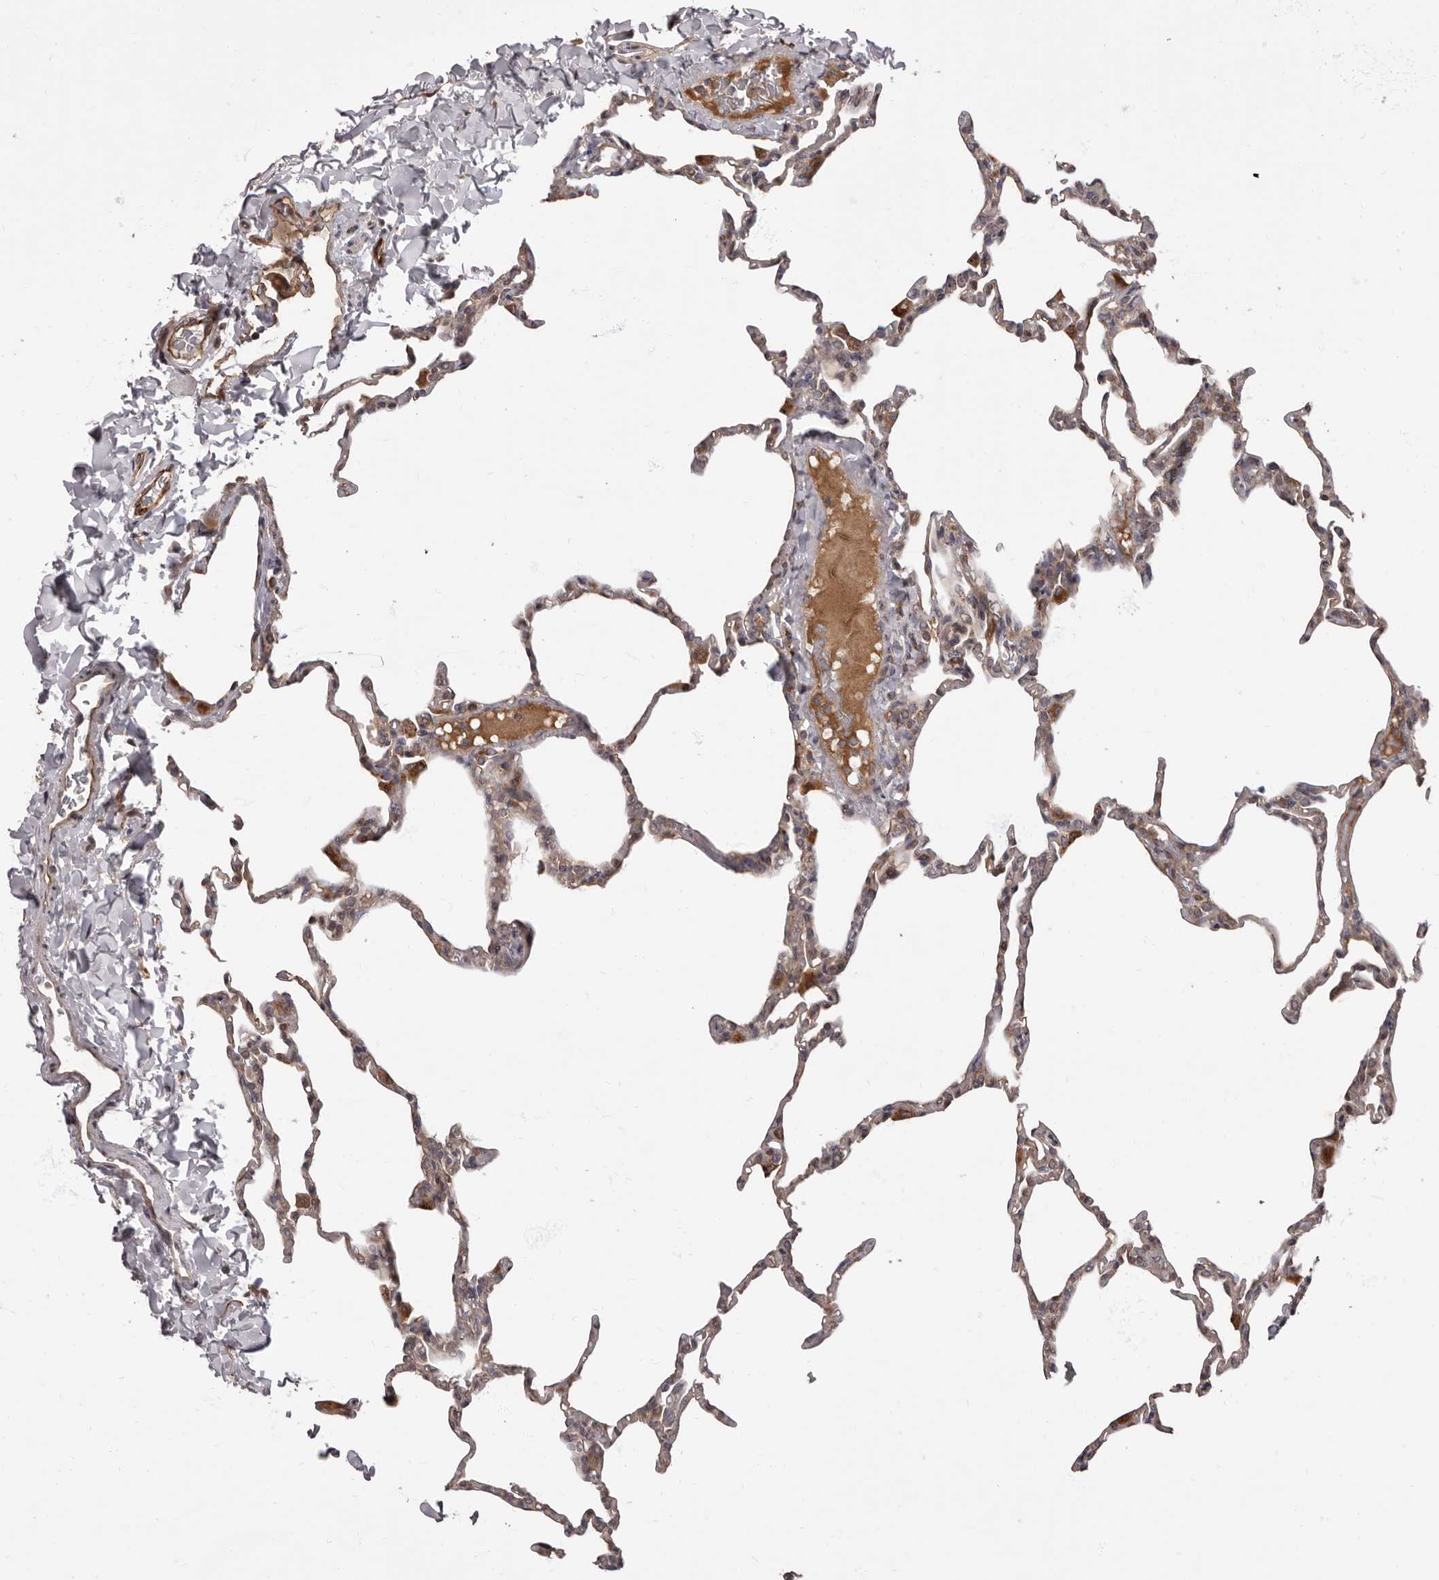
{"staining": {"intensity": "weak", "quantity": "25%-75%", "location": "cytoplasmic/membranous"}, "tissue": "lung", "cell_type": "Alveolar cells", "image_type": "normal", "snomed": [{"axis": "morphology", "description": "Normal tissue, NOS"}, {"axis": "topography", "description": "Lung"}], "caption": "Alveolar cells show low levels of weak cytoplasmic/membranous positivity in about 25%-75% of cells in unremarkable lung.", "gene": "ADCY2", "patient": {"sex": "male", "age": 20}}